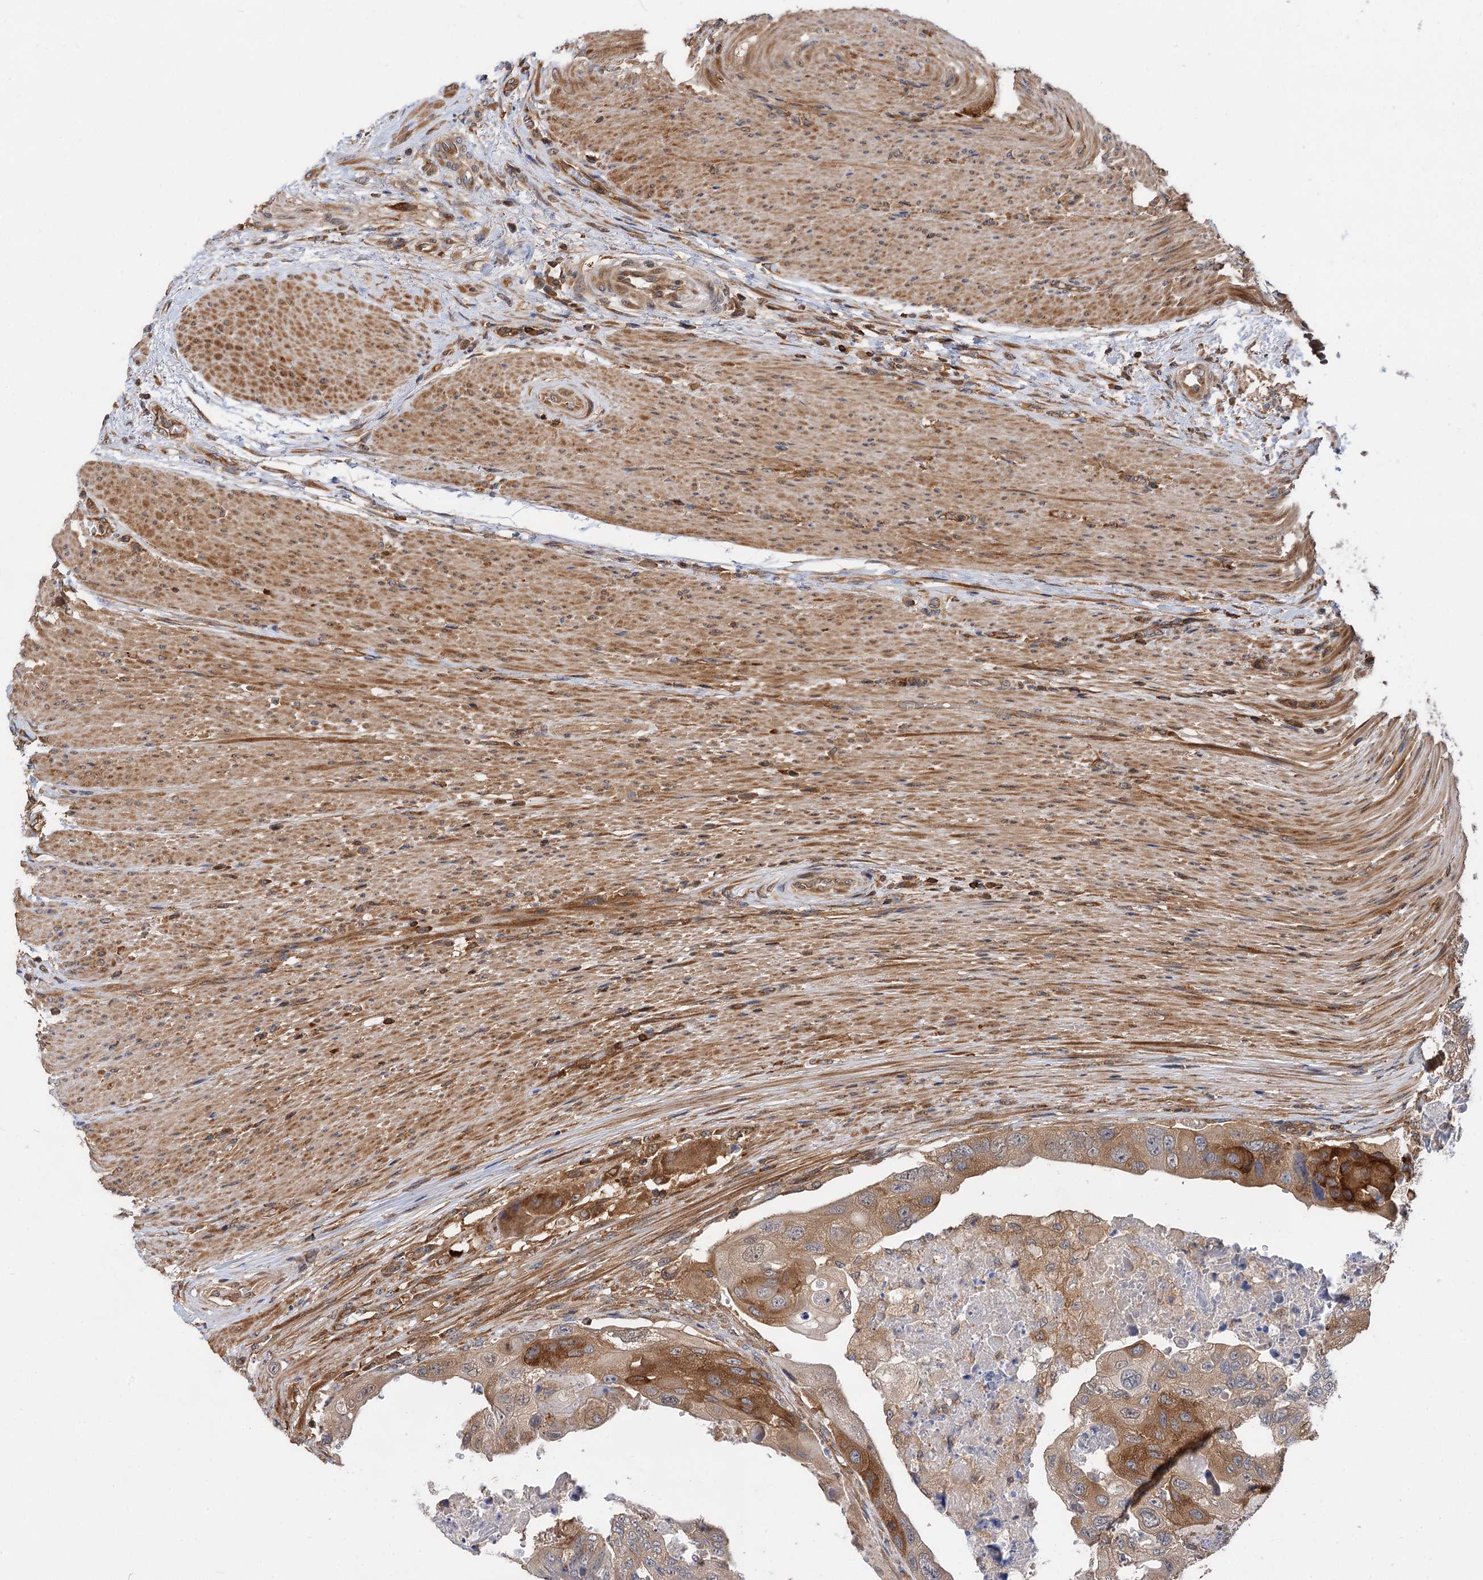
{"staining": {"intensity": "moderate", "quantity": "25%-75%", "location": "cytoplasmic/membranous"}, "tissue": "colorectal cancer", "cell_type": "Tumor cells", "image_type": "cancer", "snomed": [{"axis": "morphology", "description": "Adenocarcinoma, NOS"}, {"axis": "topography", "description": "Rectum"}], "caption": "IHC (DAB (3,3'-diaminobenzidine)) staining of adenocarcinoma (colorectal) reveals moderate cytoplasmic/membranous protein positivity in approximately 25%-75% of tumor cells.", "gene": "PACS1", "patient": {"sex": "male", "age": 63}}